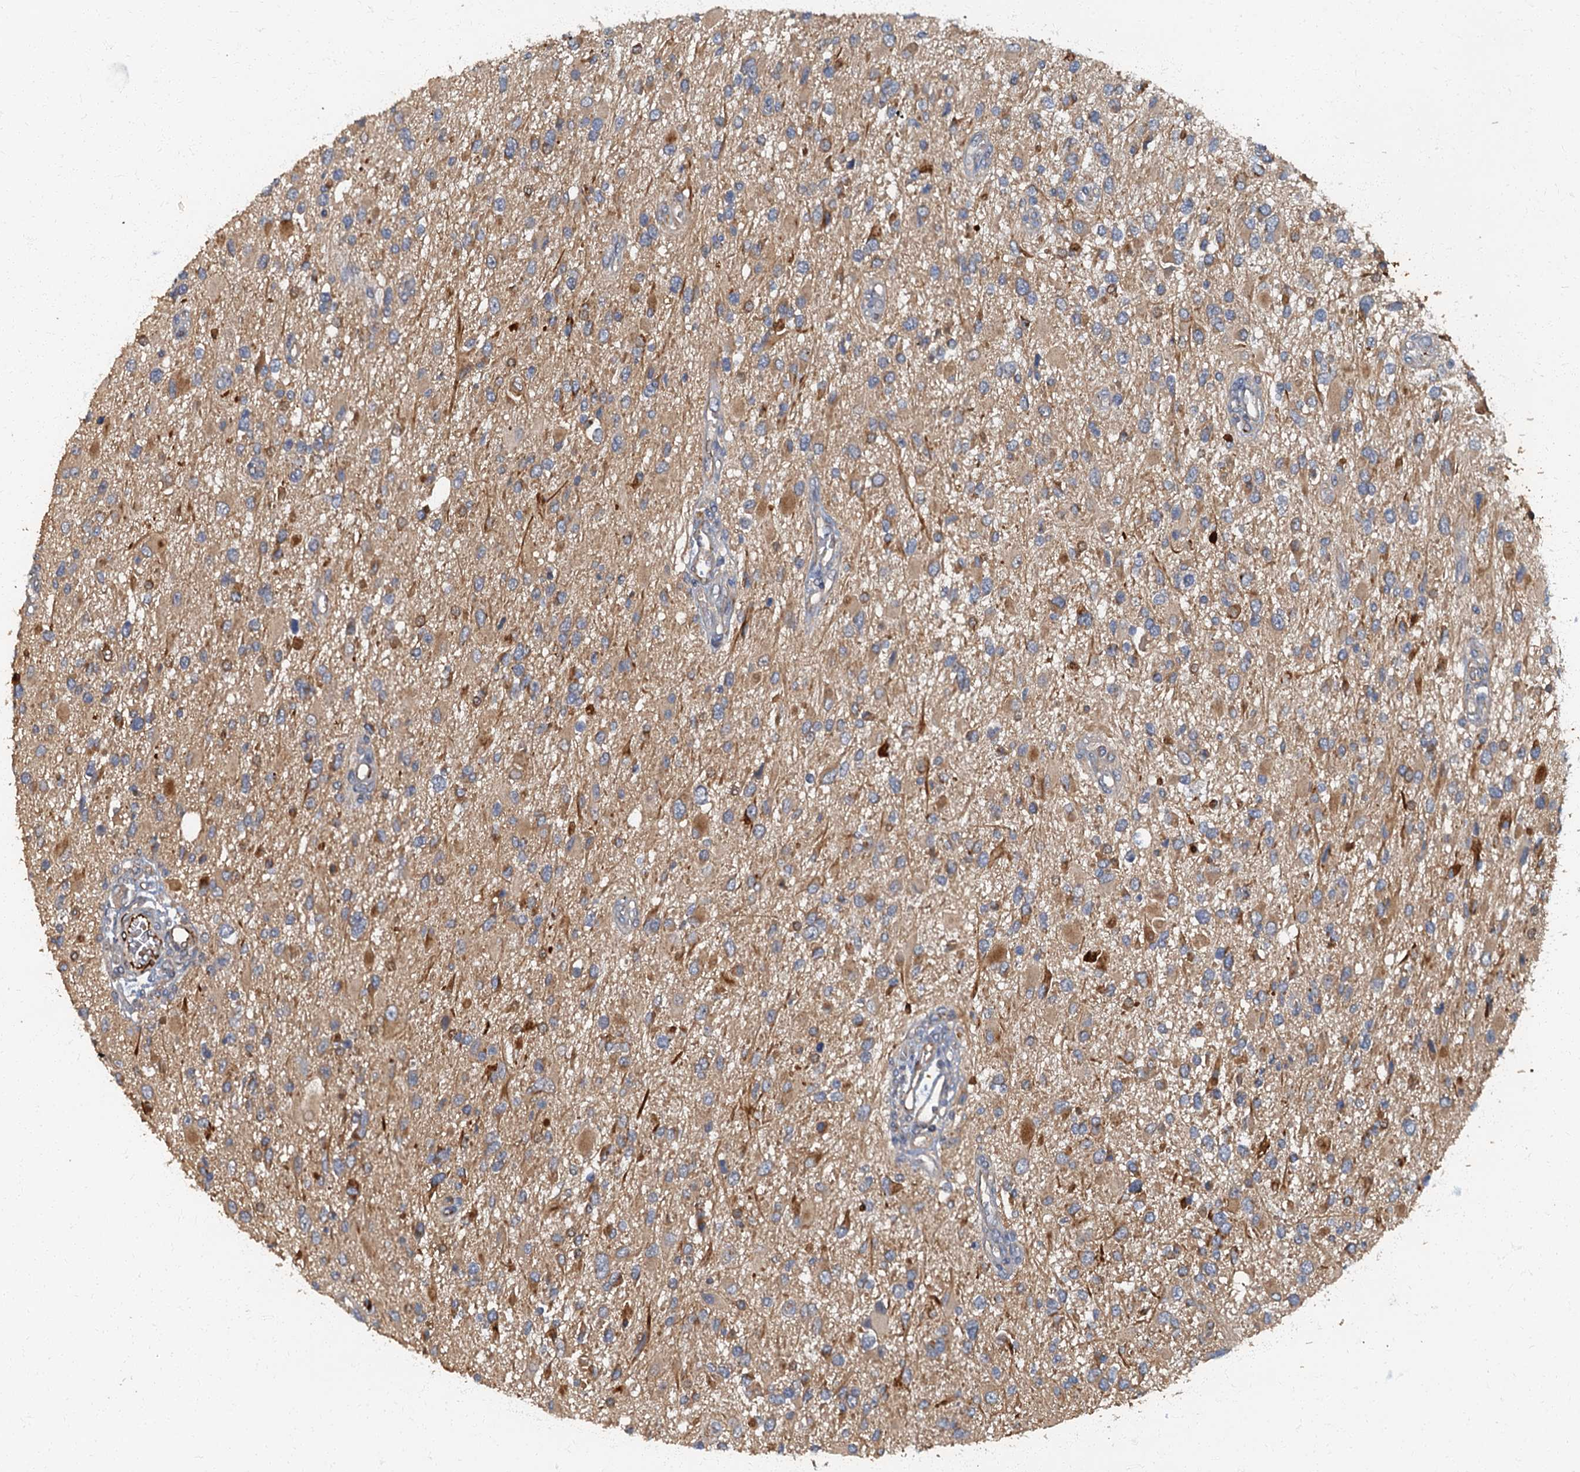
{"staining": {"intensity": "moderate", "quantity": "25%-75%", "location": "cytoplasmic/membranous"}, "tissue": "glioma", "cell_type": "Tumor cells", "image_type": "cancer", "snomed": [{"axis": "morphology", "description": "Glioma, malignant, High grade"}, {"axis": "topography", "description": "Brain"}], "caption": "Immunohistochemistry (DAB) staining of glioma exhibits moderate cytoplasmic/membranous protein staining in about 25%-75% of tumor cells.", "gene": "ARL11", "patient": {"sex": "male", "age": 53}}